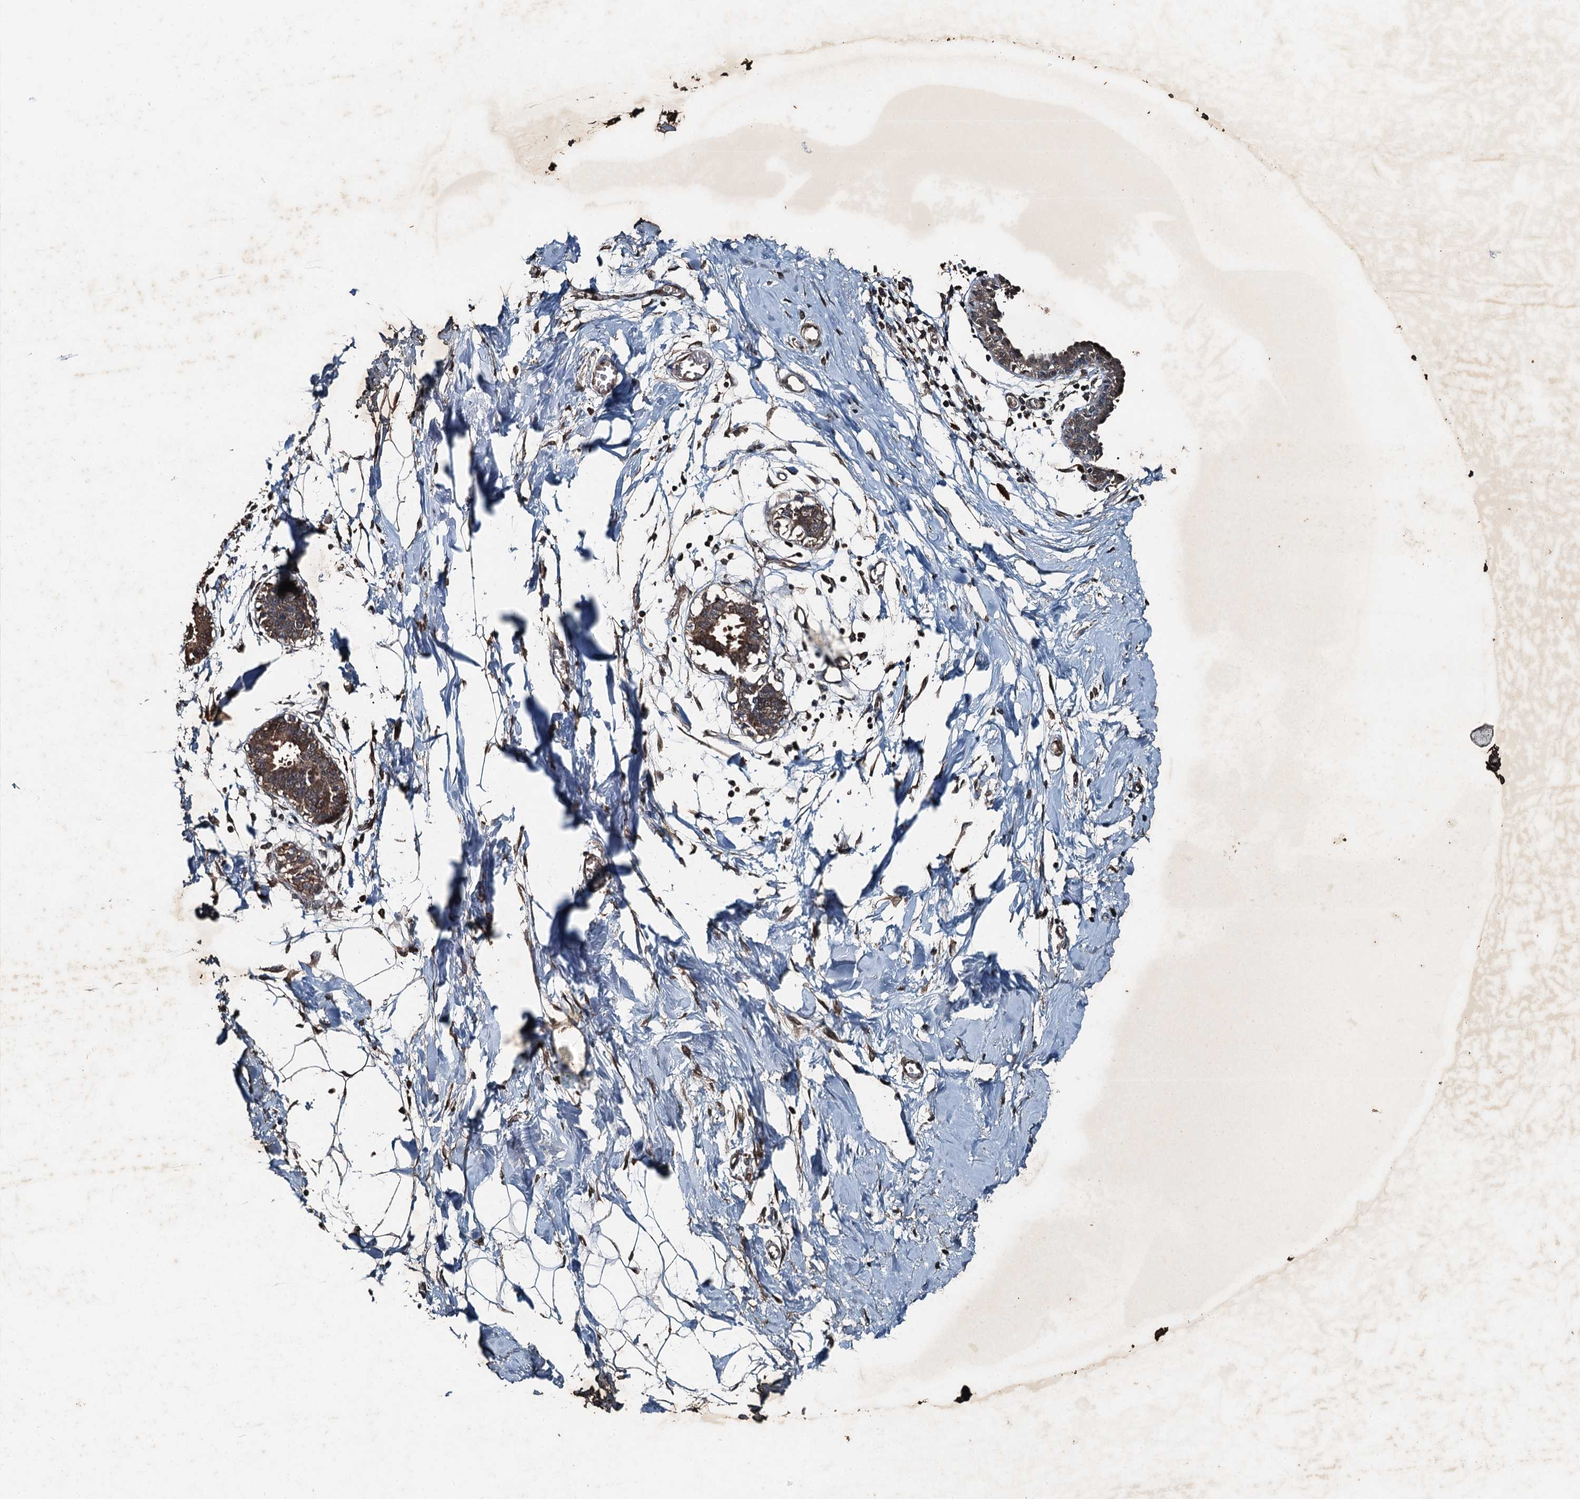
{"staining": {"intensity": "weak", "quantity": "25%-75%", "location": "cytoplasmic/membranous,nuclear"}, "tissue": "breast", "cell_type": "Adipocytes", "image_type": "normal", "snomed": [{"axis": "morphology", "description": "Normal tissue, NOS"}, {"axis": "topography", "description": "Breast"}], "caption": "This image demonstrates immunohistochemistry staining of normal breast, with low weak cytoplasmic/membranous,nuclear staining in approximately 25%-75% of adipocytes.", "gene": "TCTN1", "patient": {"sex": "female", "age": 27}}